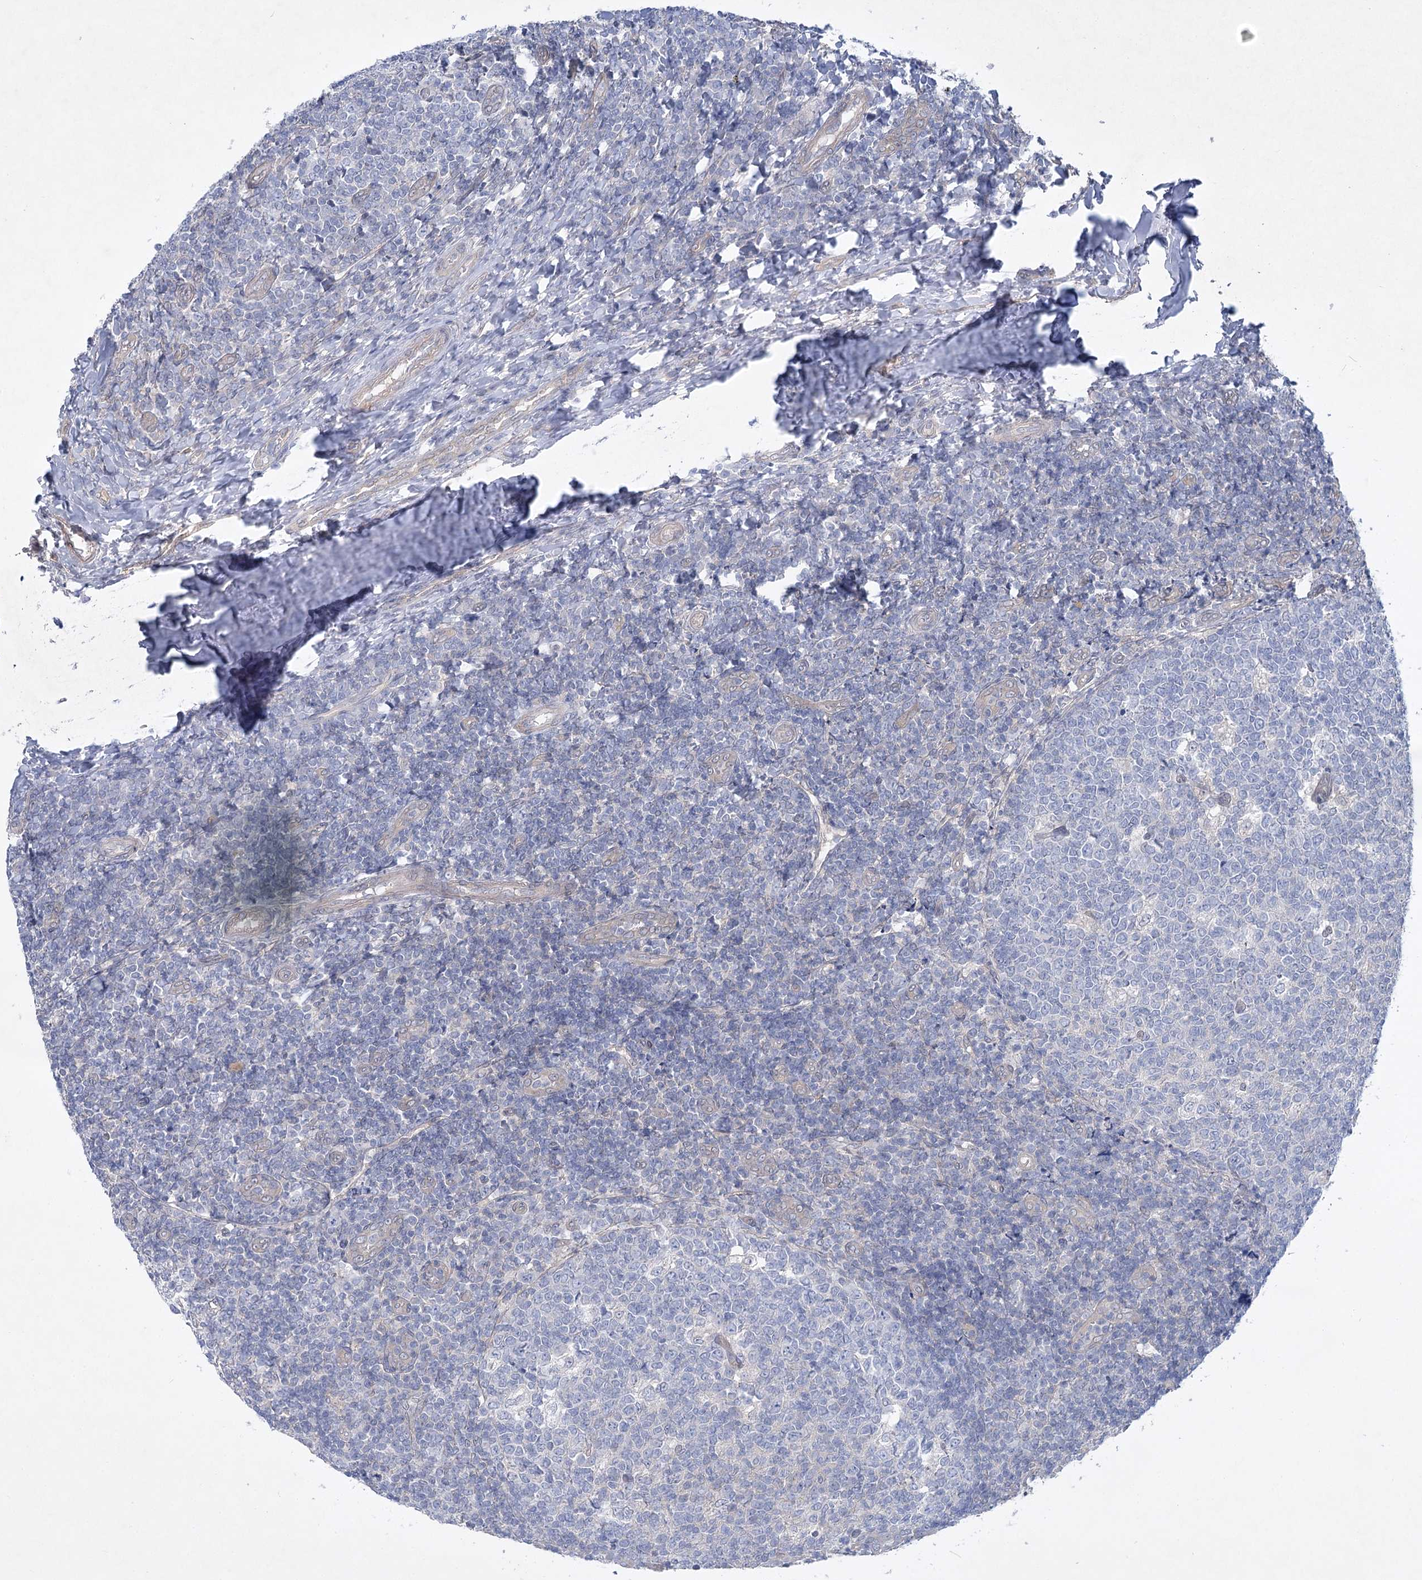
{"staining": {"intensity": "negative", "quantity": "none", "location": "none"}, "tissue": "tonsil", "cell_type": "Germinal center cells", "image_type": "normal", "snomed": [{"axis": "morphology", "description": "Normal tissue, NOS"}, {"axis": "topography", "description": "Tonsil"}], "caption": "Germinal center cells are negative for brown protein staining in normal tonsil.", "gene": "AAMDC", "patient": {"sex": "female", "age": 19}}